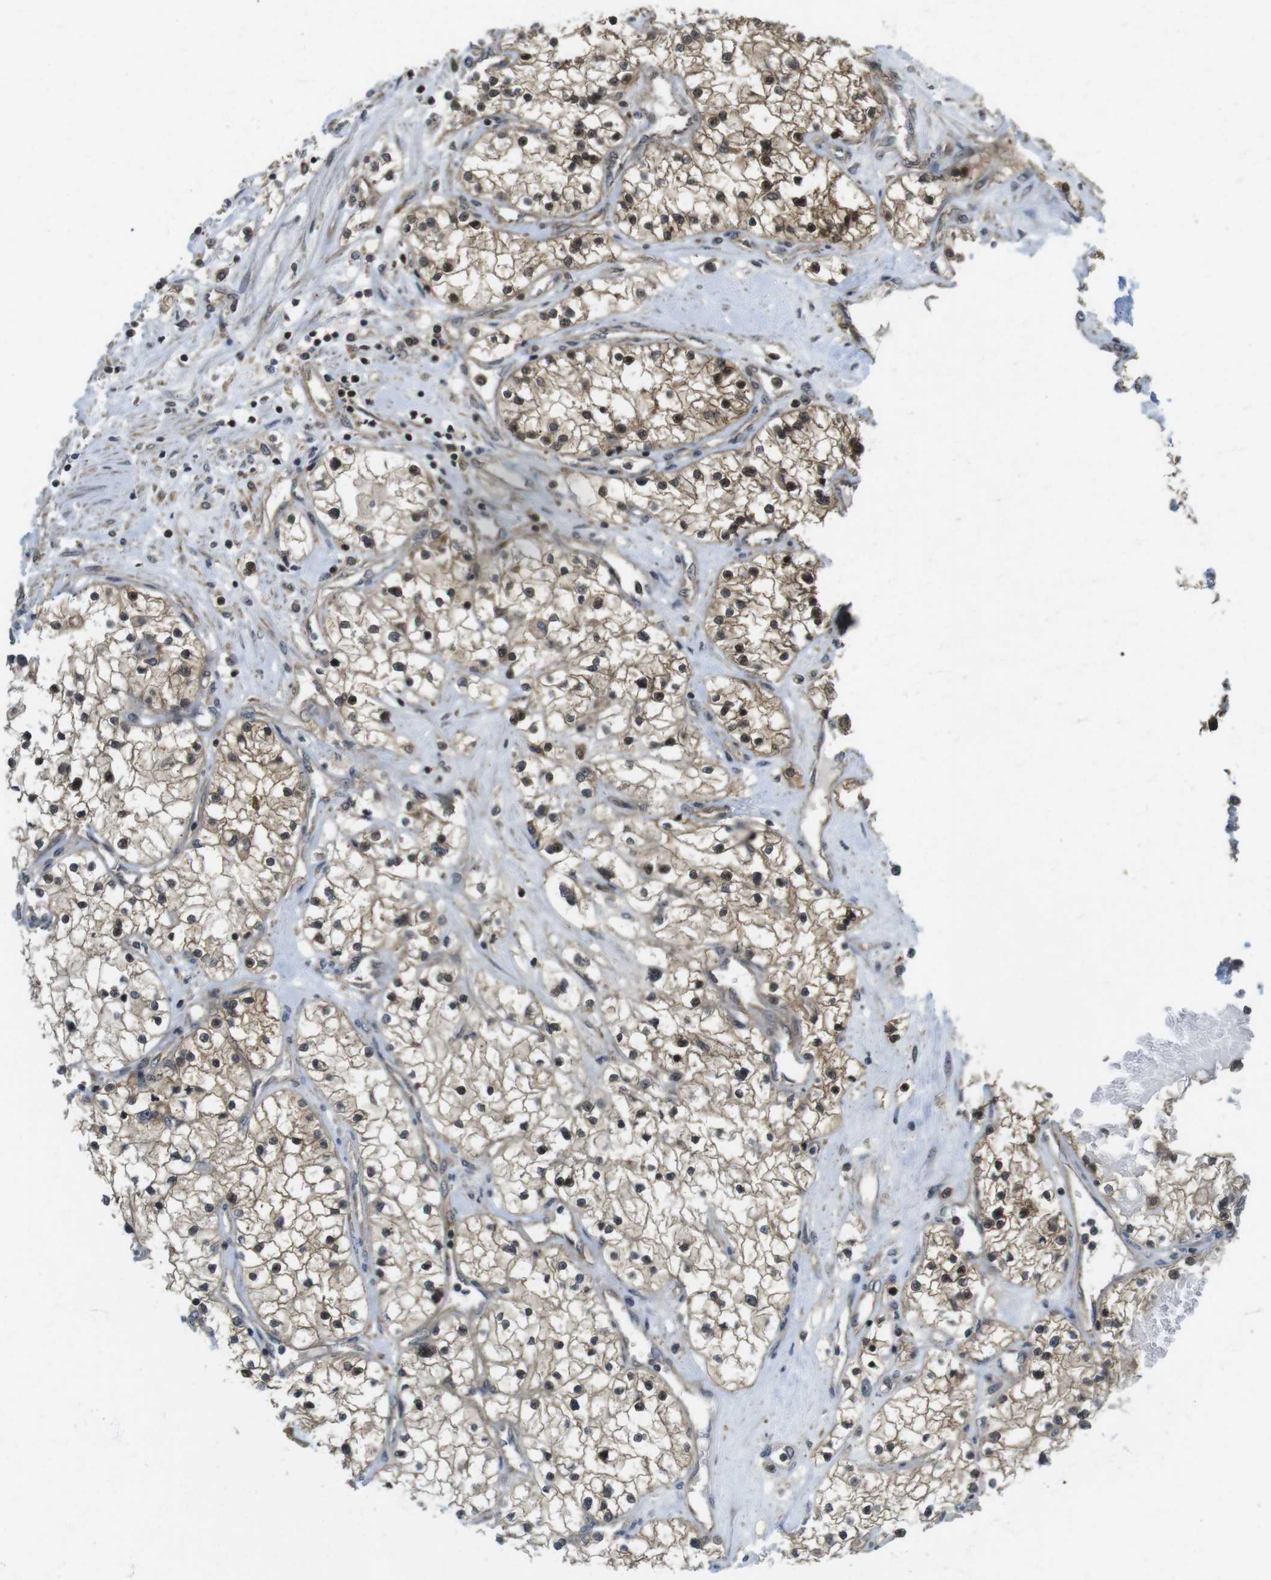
{"staining": {"intensity": "strong", "quantity": ">75%", "location": "nuclear"}, "tissue": "renal cancer", "cell_type": "Tumor cells", "image_type": "cancer", "snomed": [{"axis": "morphology", "description": "Adenocarcinoma, NOS"}, {"axis": "topography", "description": "Kidney"}], "caption": "IHC image of neoplastic tissue: renal cancer stained using IHC reveals high levels of strong protein expression localized specifically in the nuclear of tumor cells, appearing as a nuclear brown color.", "gene": "CC2D1A", "patient": {"sex": "male", "age": 68}}